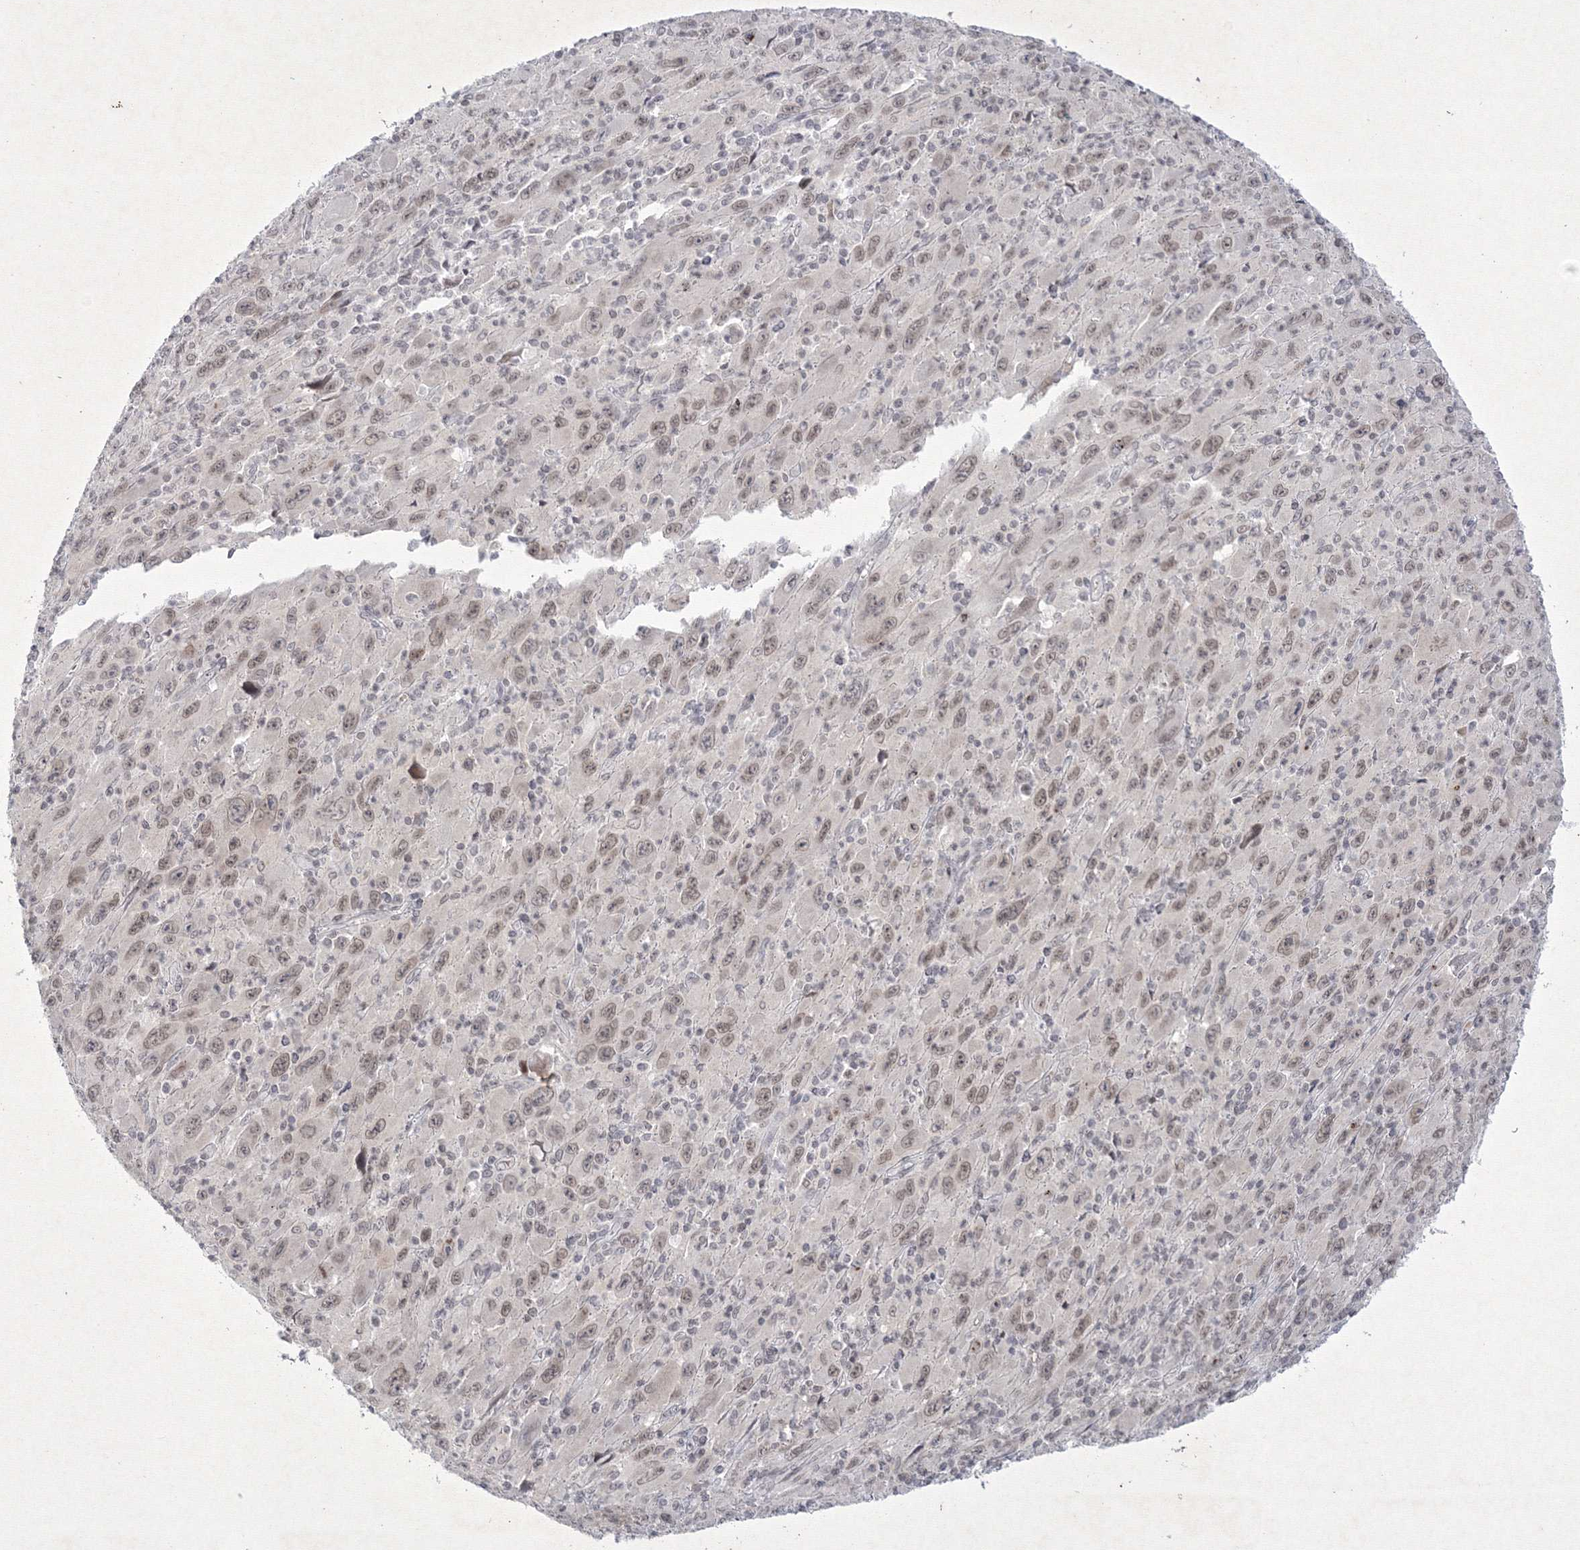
{"staining": {"intensity": "weak", "quantity": "25%-75%", "location": "nuclear"}, "tissue": "melanoma", "cell_type": "Tumor cells", "image_type": "cancer", "snomed": [{"axis": "morphology", "description": "Malignant melanoma, Metastatic site"}, {"axis": "topography", "description": "Skin"}], "caption": "This is a micrograph of immunohistochemistry staining of malignant melanoma (metastatic site), which shows weak positivity in the nuclear of tumor cells.", "gene": "NXPE3", "patient": {"sex": "female", "age": 56}}